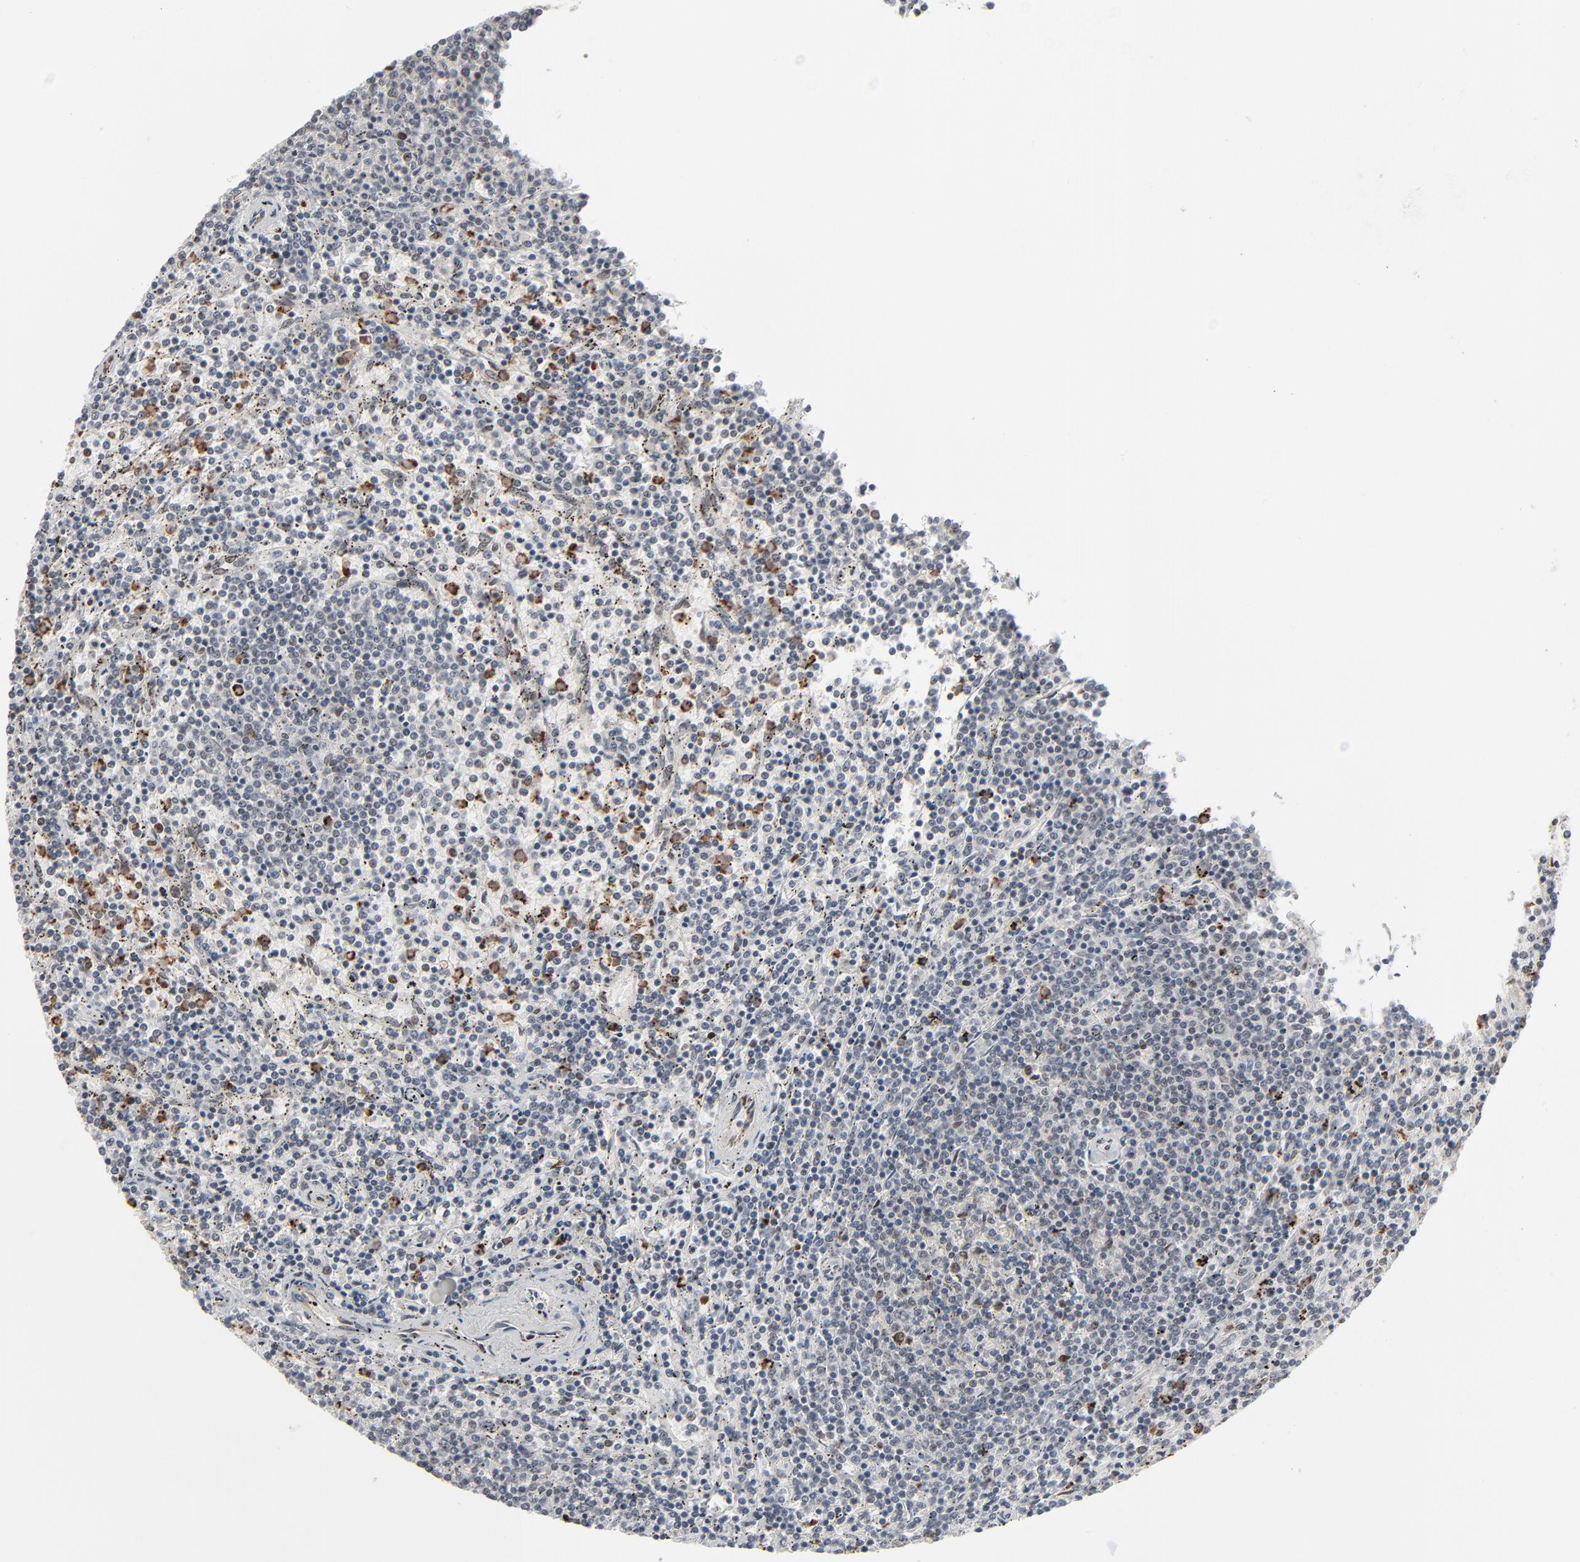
{"staining": {"intensity": "moderate", "quantity": "<25%", "location": "nuclear"}, "tissue": "lymphoma", "cell_type": "Tumor cells", "image_type": "cancer", "snomed": [{"axis": "morphology", "description": "Malignant lymphoma, non-Hodgkin's type, Low grade"}, {"axis": "topography", "description": "Spleen"}], "caption": "Immunohistochemistry (IHC) photomicrograph of neoplastic tissue: lymphoma stained using immunohistochemistry (IHC) shows low levels of moderate protein expression localized specifically in the nuclear of tumor cells, appearing as a nuclear brown color.", "gene": "CUX1", "patient": {"sex": "female", "age": 50}}